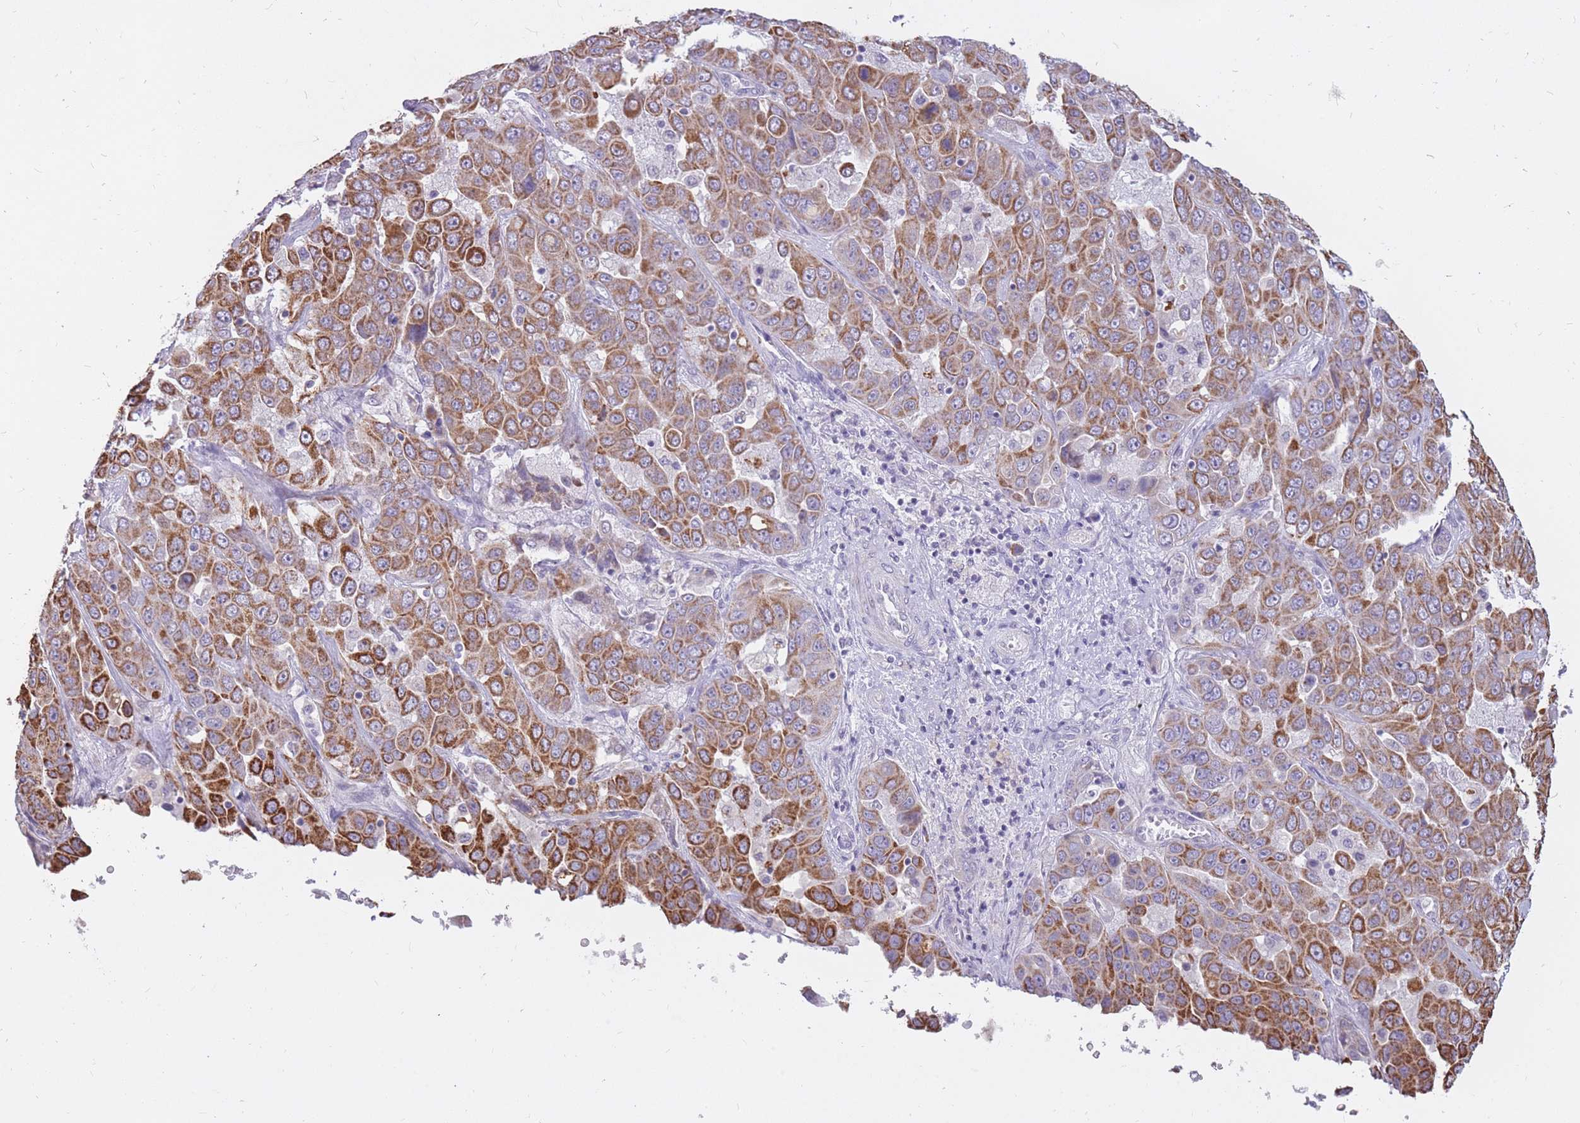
{"staining": {"intensity": "moderate", "quantity": ">75%", "location": "cytoplasmic/membranous"}, "tissue": "liver cancer", "cell_type": "Tumor cells", "image_type": "cancer", "snomed": [{"axis": "morphology", "description": "Cholangiocarcinoma"}, {"axis": "topography", "description": "Liver"}], "caption": "Immunohistochemistry (IHC) of liver cancer (cholangiocarcinoma) demonstrates medium levels of moderate cytoplasmic/membranous expression in approximately >75% of tumor cells. (Stains: DAB in brown, nuclei in blue, Microscopy: brightfield microscopy at high magnification).", "gene": "RNF170", "patient": {"sex": "female", "age": 52}}